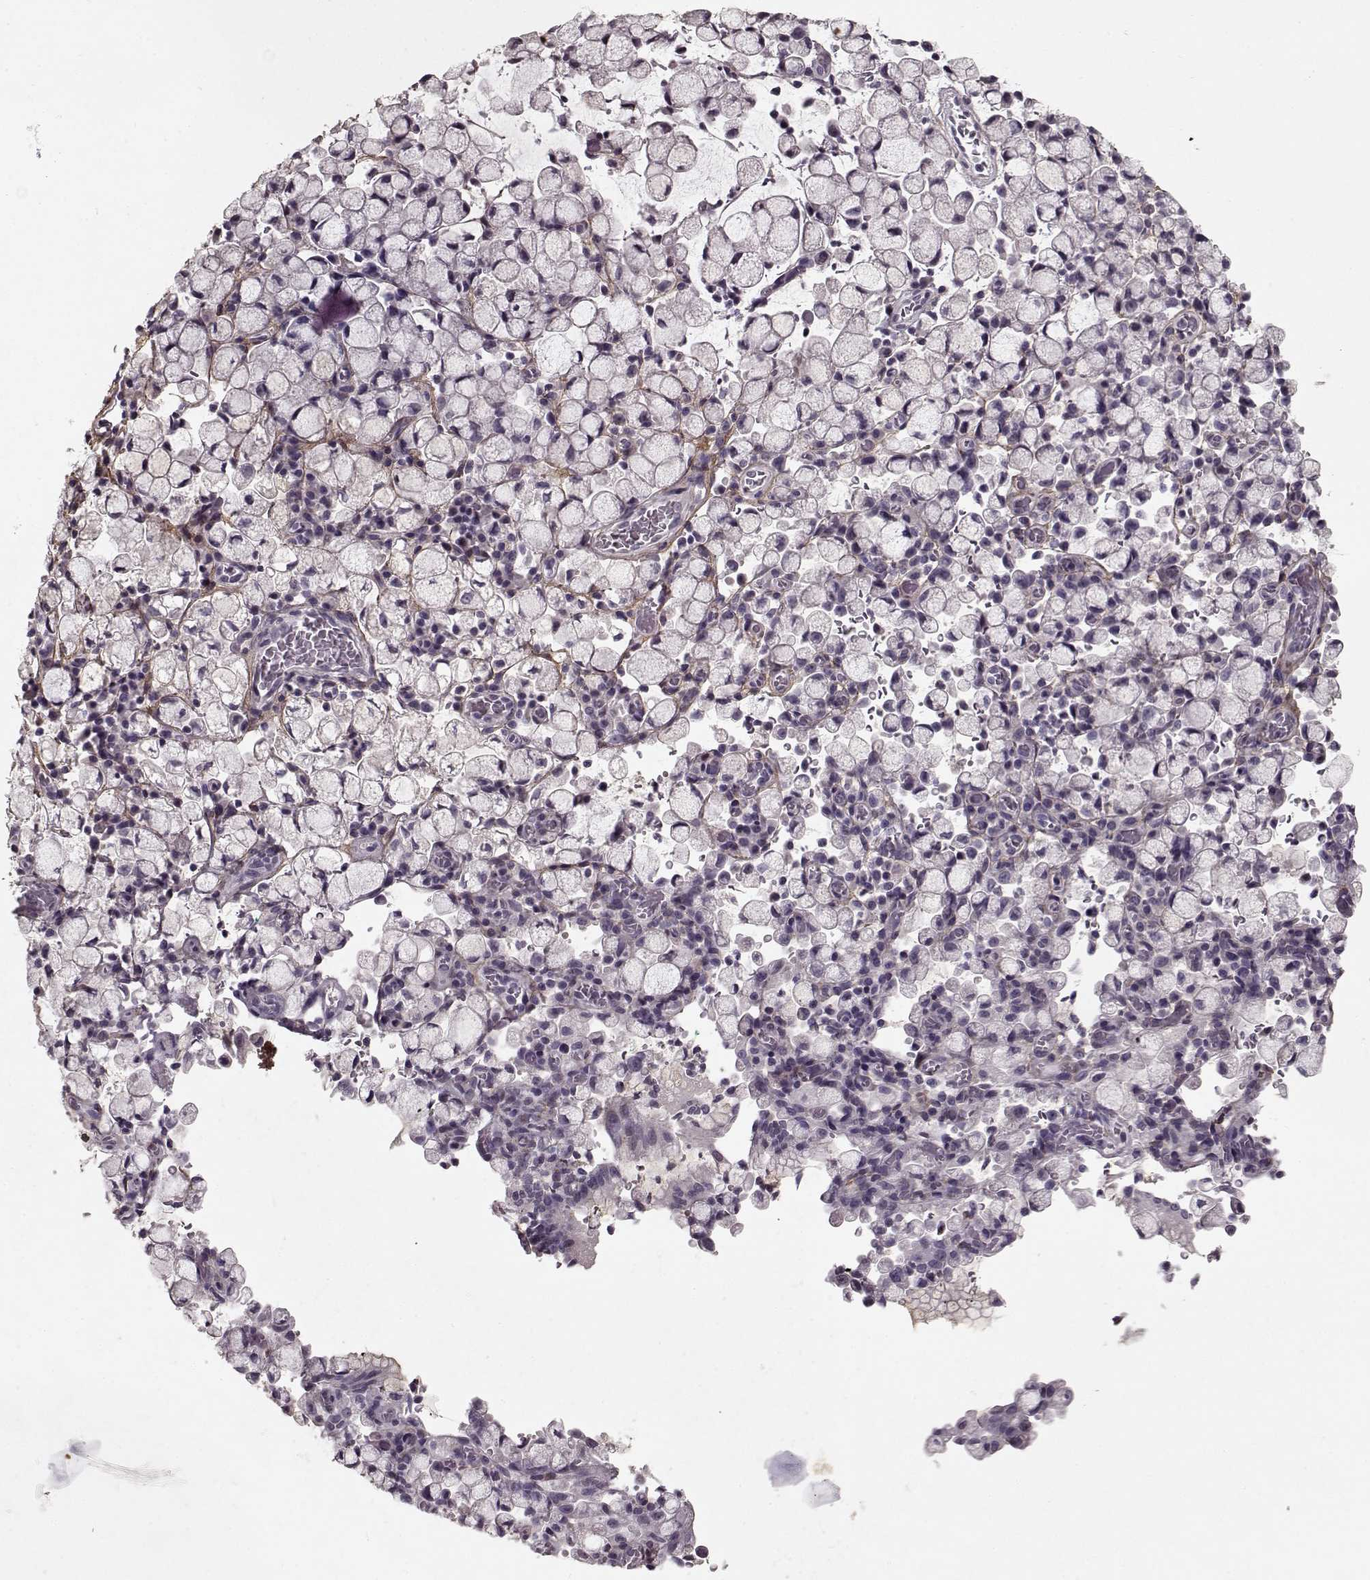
{"staining": {"intensity": "negative", "quantity": "none", "location": "none"}, "tissue": "stomach cancer", "cell_type": "Tumor cells", "image_type": "cancer", "snomed": [{"axis": "morphology", "description": "Adenocarcinoma, NOS"}, {"axis": "topography", "description": "Stomach"}], "caption": "This is an immunohistochemistry histopathology image of adenocarcinoma (stomach). There is no expression in tumor cells.", "gene": "LUM", "patient": {"sex": "male", "age": 58}}